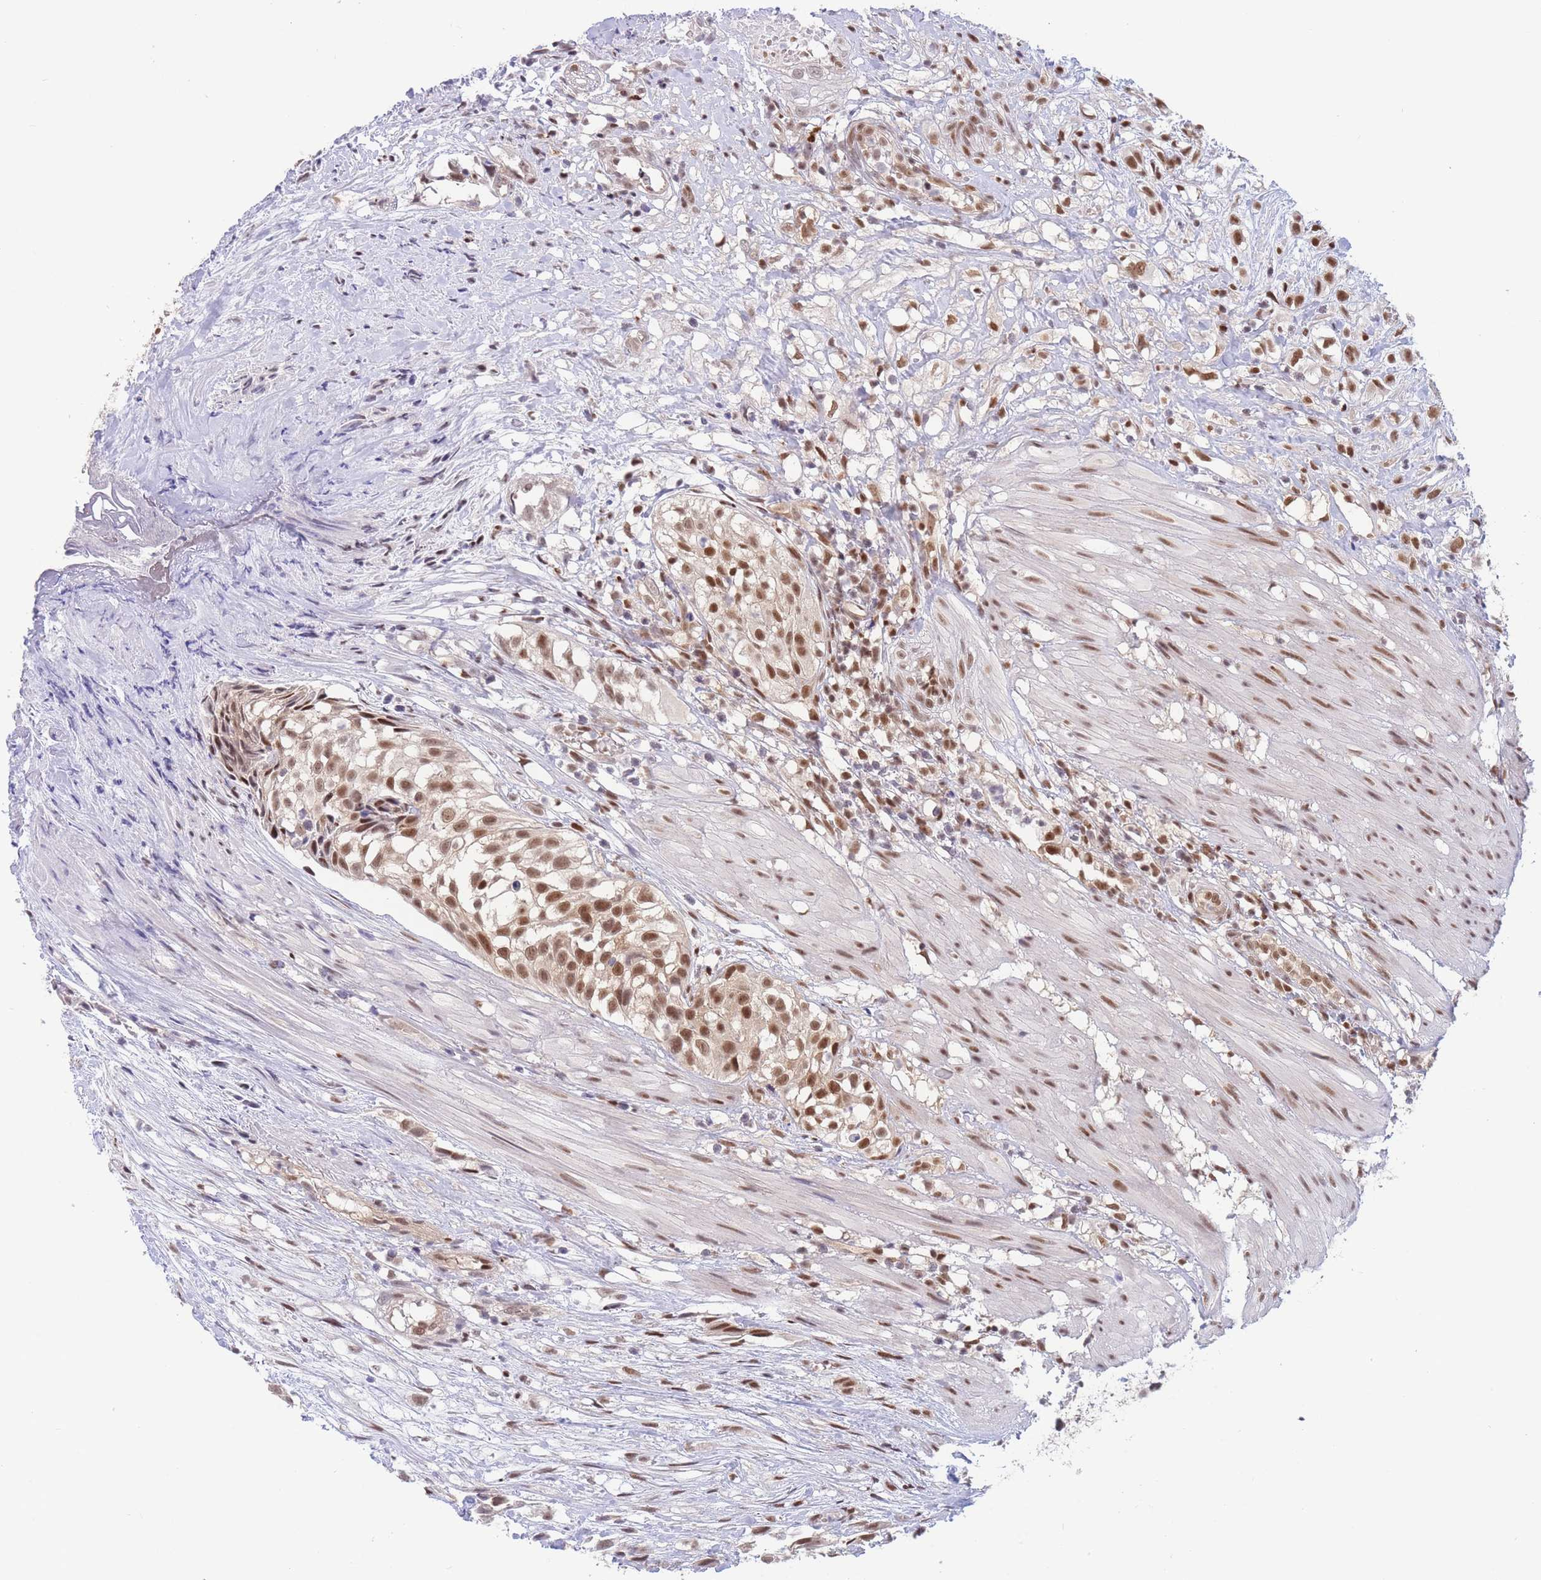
{"staining": {"intensity": "strong", "quantity": ">75%", "location": "nuclear"}, "tissue": "urothelial cancer", "cell_type": "Tumor cells", "image_type": "cancer", "snomed": [{"axis": "morphology", "description": "Urothelial carcinoma, High grade"}, {"axis": "topography", "description": "Urinary bladder"}], "caption": "Immunohistochemistry (IHC) histopathology image of urothelial cancer stained for a protein (brown), which shows high levels of strong nuclear expression in approximately >75% of tumor cells.", "gene": "SMAD9", "patient": {"sex": "male", "age": 56}}